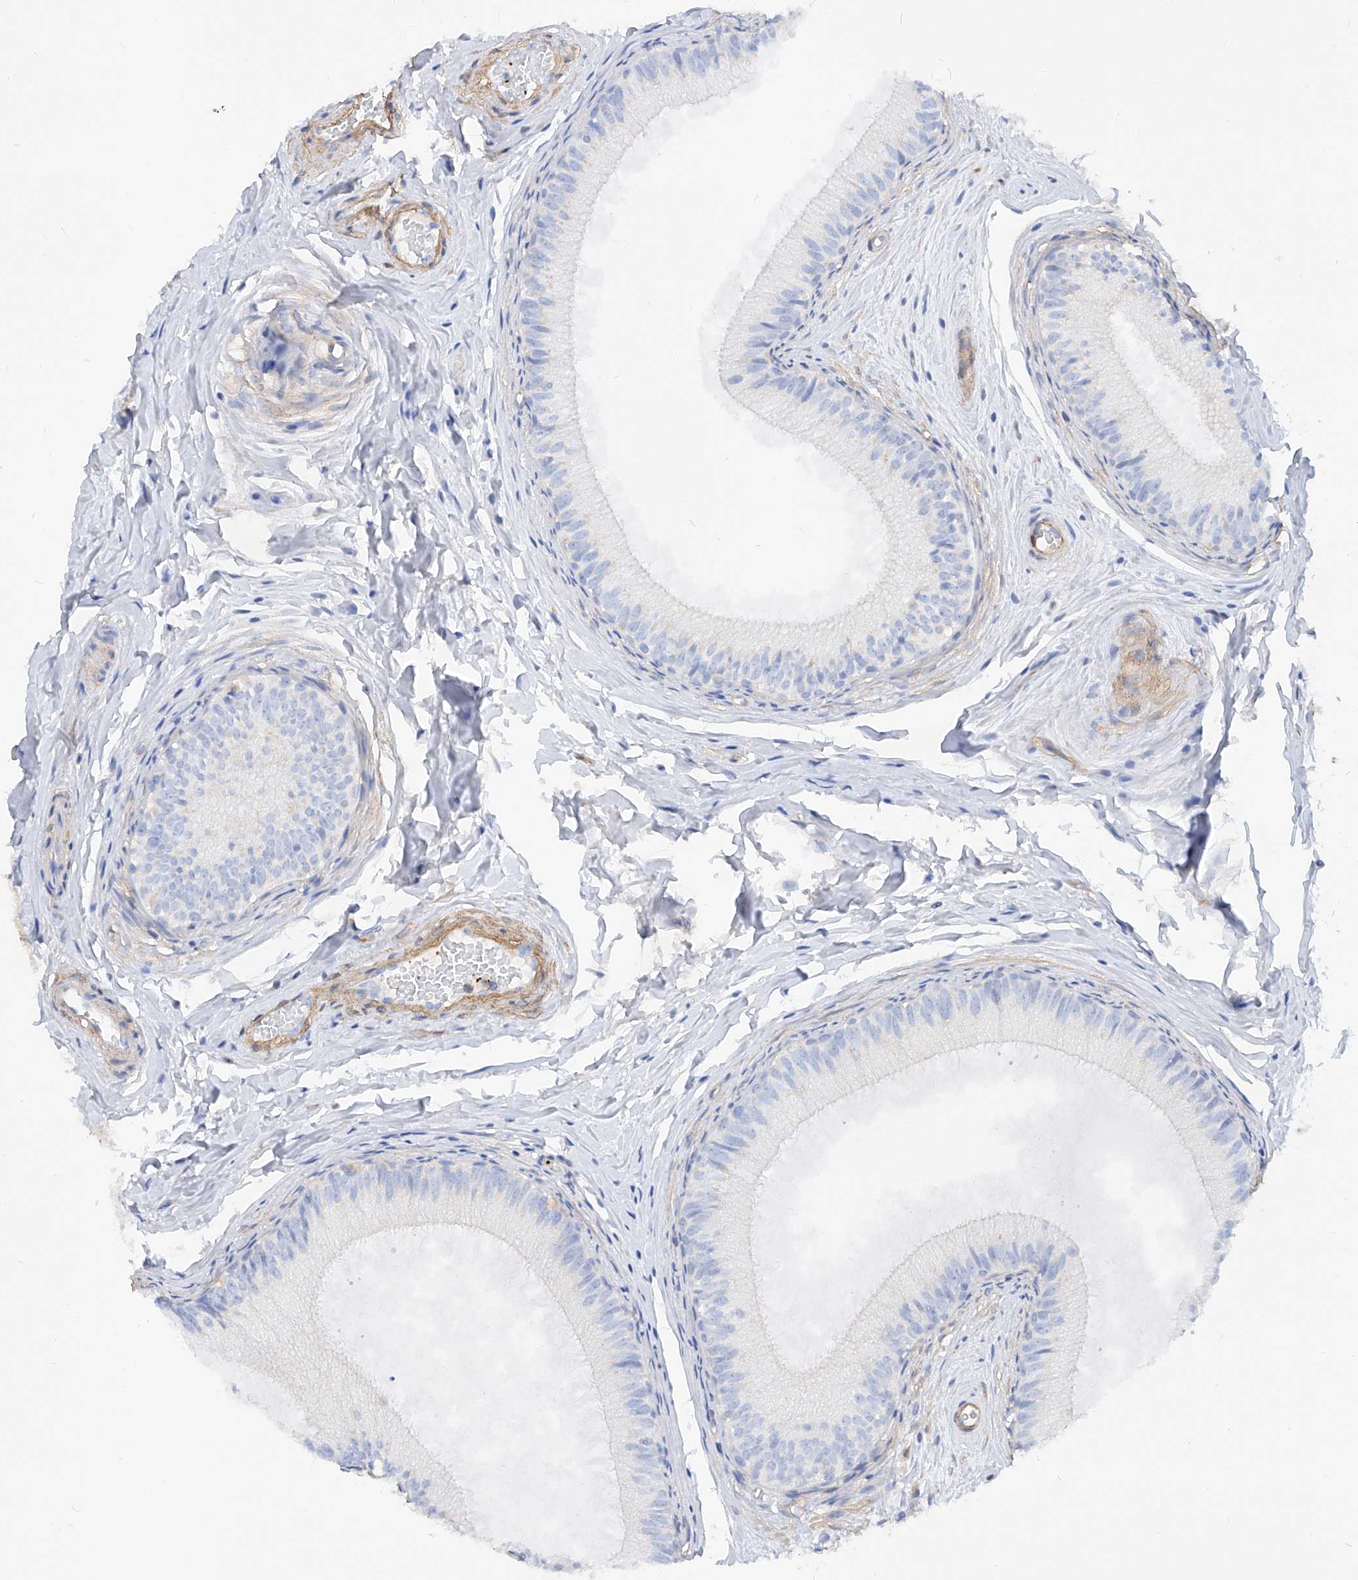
{"staining": {"intensity": "negative", "quantity": "none", "location": "none"}, "tissue": "epididymis", "cell_type": "Glandular cells", "image_type": "normal", "snomed": [{"axis": "morphology", "description": "Normal tissue, NOS"}, {"axis": "topography", "description": "Epididymis"}], "caption": "This is a histopathology image of IHC staining of normal epididymis, which shows no staining in glandular cells.", "gene": "TAS2R60", "patient": {"sex": "male", "age": 34}}